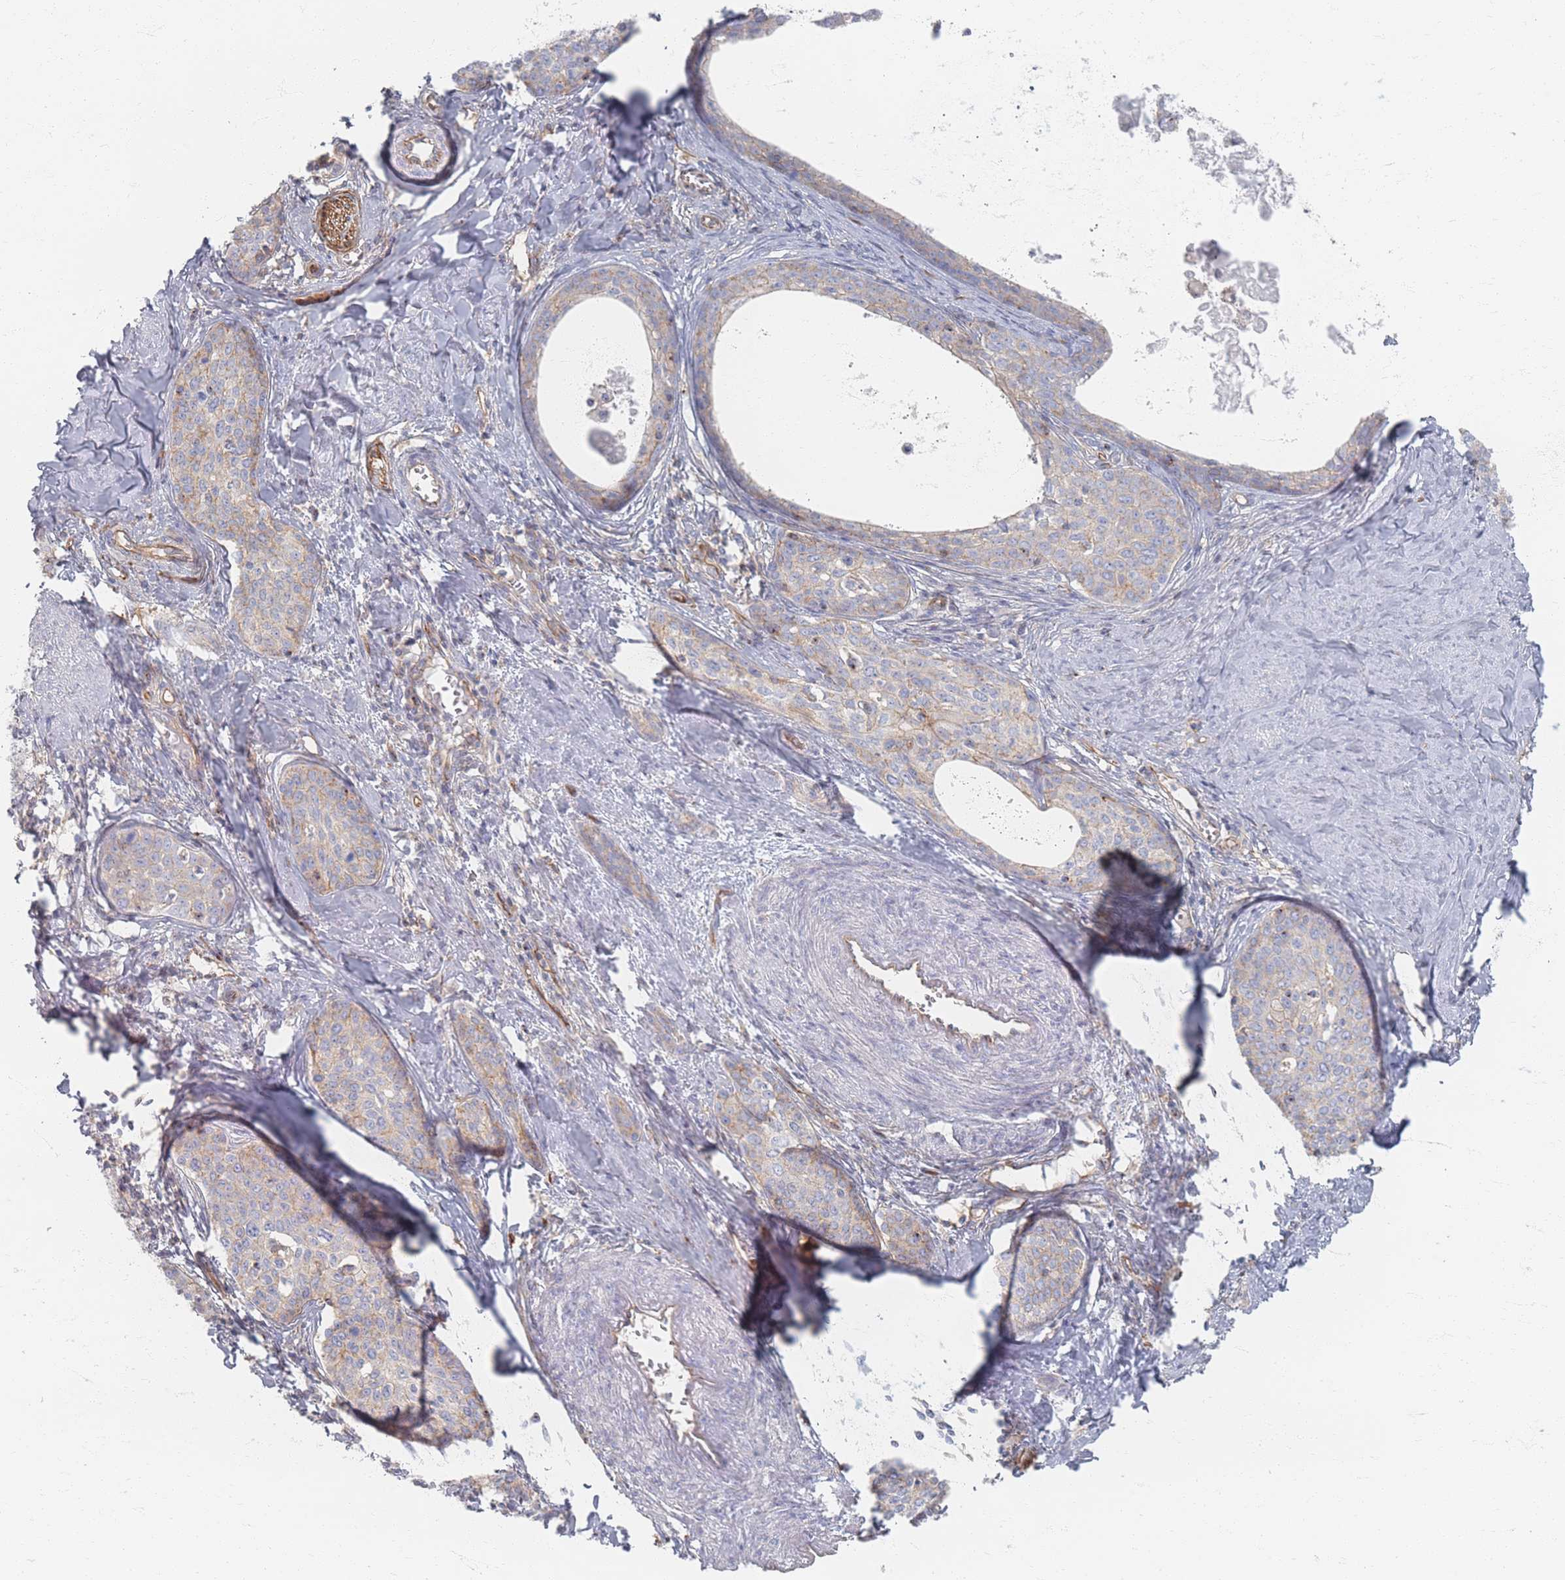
{"staining": {"intensity": "negative", "quantity": "none", "location": "none"}, "tissue": "cervical cancer", "cell_type": "Tumor cells", "image_type": "cancer", "snomed": [{"axis": "morphology", "description": "Squamous cell carcinoma, NOS"}, {"axis": "morphology", "description": "Adenocarcinoma, NOS"}, {"axis": "topography", "description": "Cervix"}], "caption": "A high-resolution histopathology image shows immunohistochemistry (IHC) staining of cervical cancer, which exhibits no significant expression in tumor cells.", "gene": "GNB1", "patient": {"sex": "female", "age": 52}}